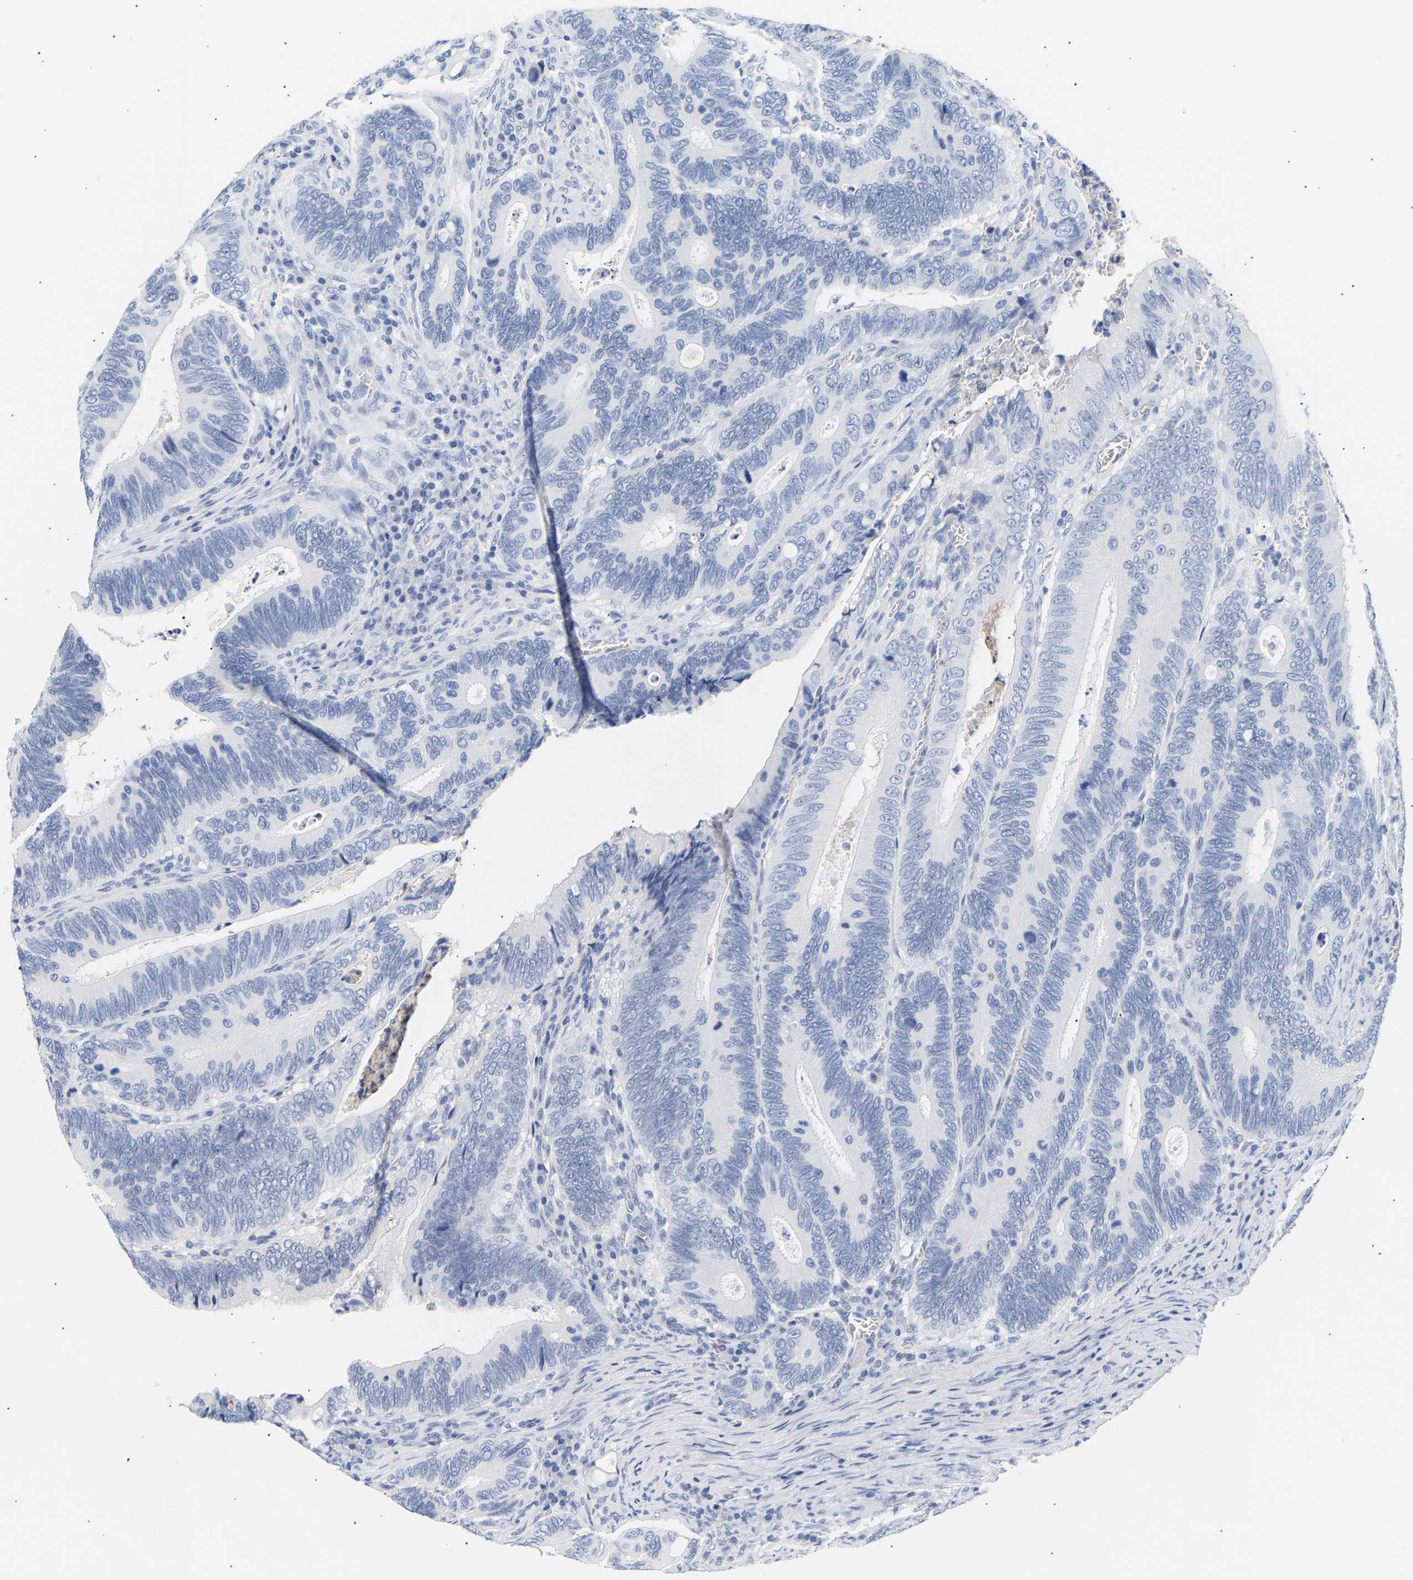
{"staining": {"intensity": "negative", "quantity": "none", "location": "none"}, "tissue": "colorectal cancer", "cell_type": "Tumor cells", "image_type": "cancer", "snomed": [{"axis": "morphology", "description": "Inflammation, NOS"}, {"axis": "morphology", "description": "Adenocarcinoma, NOS"}, {"axis": "topography", "description": "Colon"}], "caption": "High magnification brightfield microscopy of colorectal cancer (adenocarcinoma) stained with DAB (brown) and counterstained with hematoxylin (blue): tumor cells show no significant positivity.", "gene": "SPINK2", "patient": {"sex": "male", "age": 72}}